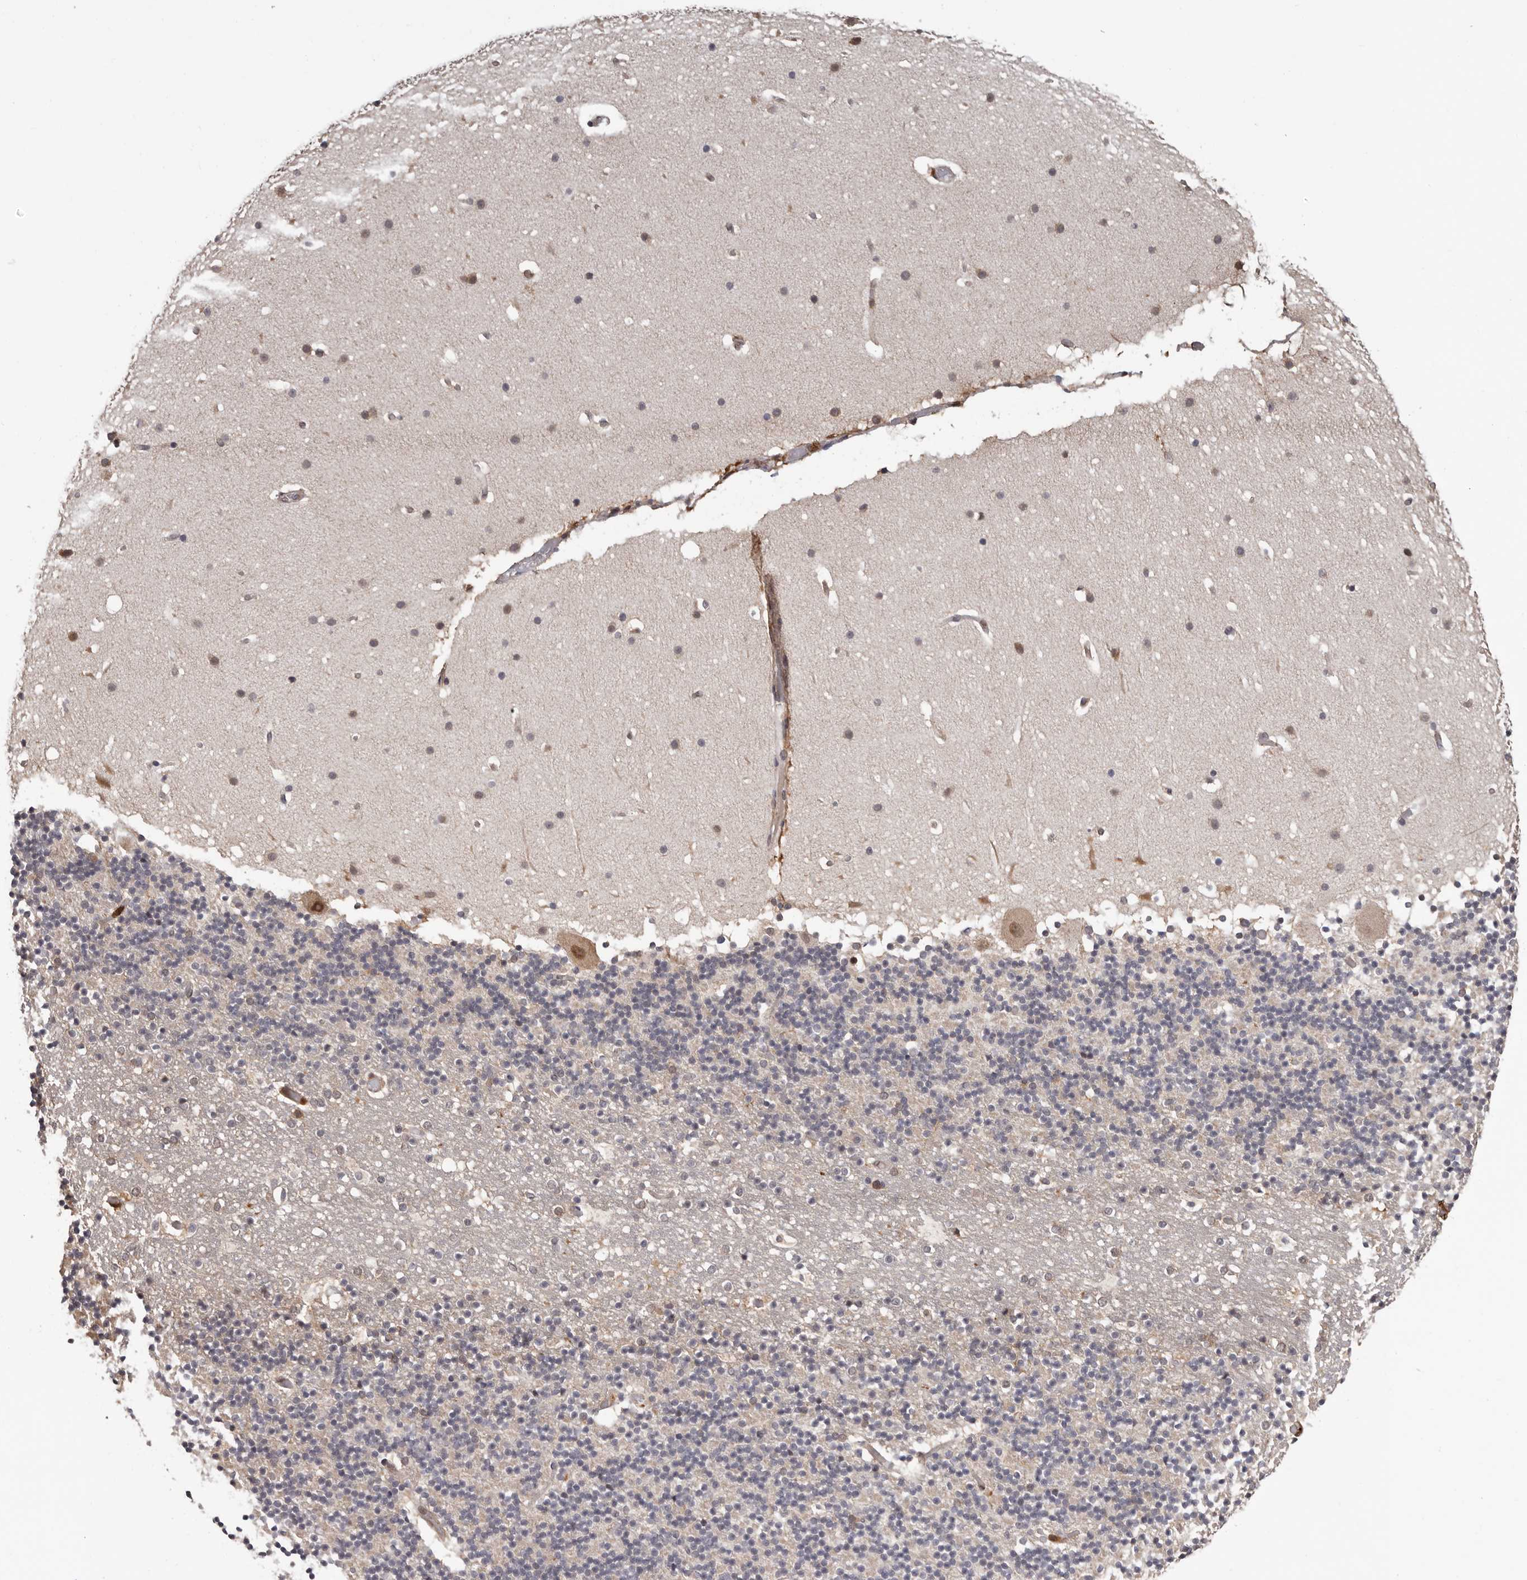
{"staining": {"intensity": "negative", "quantity": "none", "location": "none"}, "tissue": "cerebellum", "cell_type": "Cells in granular layer", "image_type": "normal", "snomed": [{"axis": "morphology", "description": "Normal tissue, NOS"}, {"axis": "topography", "description": "Cerebellum"}], "caption": "A high-resolution histopathology image shows immunohistochemistry (IHC) staining of benign cerebellum, which shows no significant staining in cells in granular layer.", "gene": "PRR12", "patient": {"sex": "male", "age": 57}}